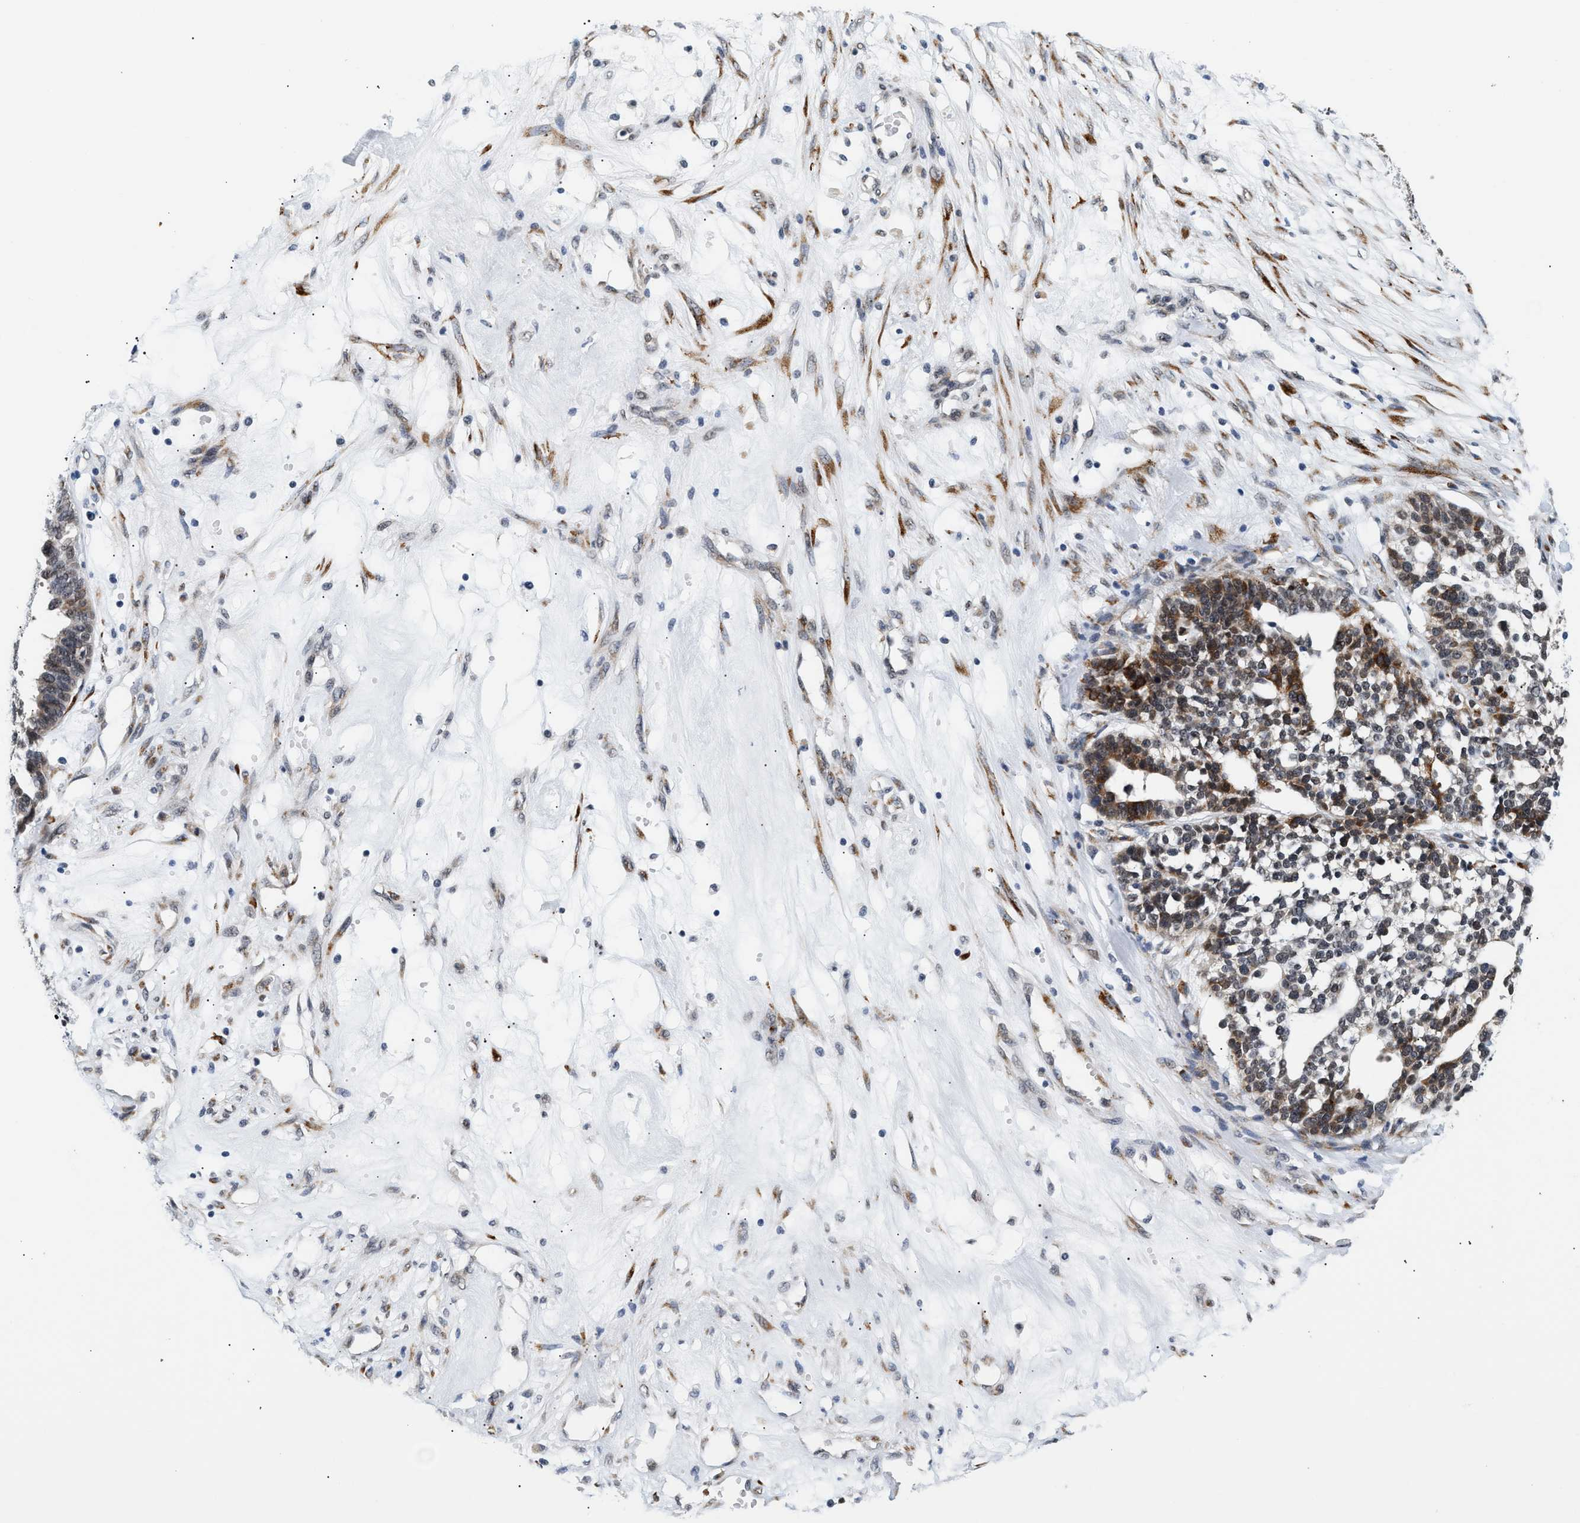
{"staining": {"intensity": "moderate", "quantity": "25%-75%", "location": "cytoplasmic/membranous,nuclear"}, "tissue": "ovarian cancer", "cell_type": "Tumor cells", "image_type": "cancer", "snomed": [{"axis": "morphology", "description": "Cystadenocarcinoma, serous, NOS"}, {"axis": "topography", "description": "Ovary"}], "caption": "The photomicrograph demonstrates immunohistochemical staining of ovarian cancer. There is moderate cytoplasmic/membranous and nuclear staining is appreciated in approximately 25%-75% of tumor cells.", "gene": "THOC1", "patient": {"sex": "female", "age": 59}}